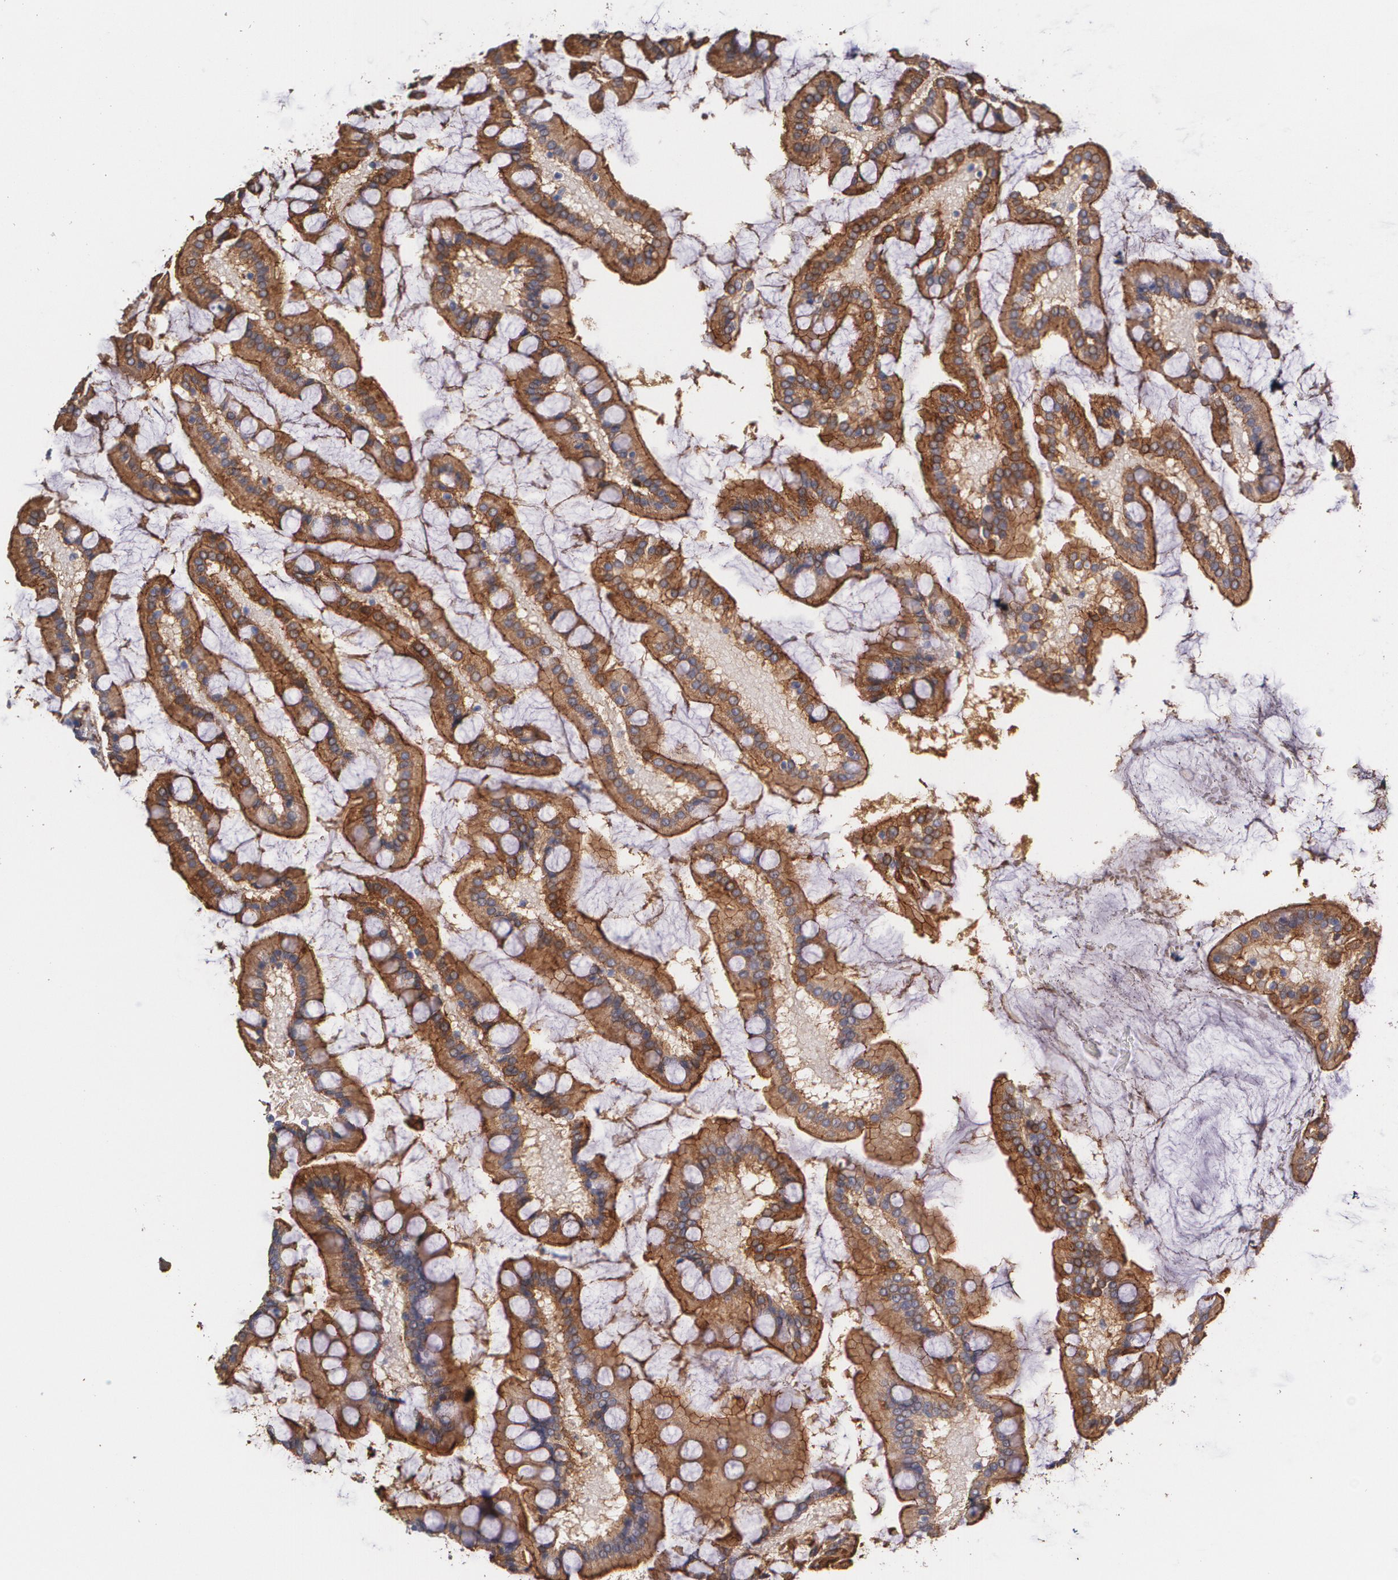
{"staining": {"intensity": "strong", "quantity": ">75%", "location": "cytoplasmic/membranous"}, "tissue": "small intestine", "cell_type": "Glandular cells", "image_type": "normal", "snomed": [{"axis": "morphology", "description": "Normal tissue, NOS"}, {"axis": "topography", "description": "Small intestine"}], "caption": "Immunohistochemistry photomicrograph of unremarkable small intestine: small intestine stained using IHC demonstrates high levels of strong protein expression localized specifically in the cytoplasmic/membranous of glandular cells, appearing as a cytoplasmic/membranous brown color.", "gene": "TJP1", "patient": {"sex": "male", "age": 41}}